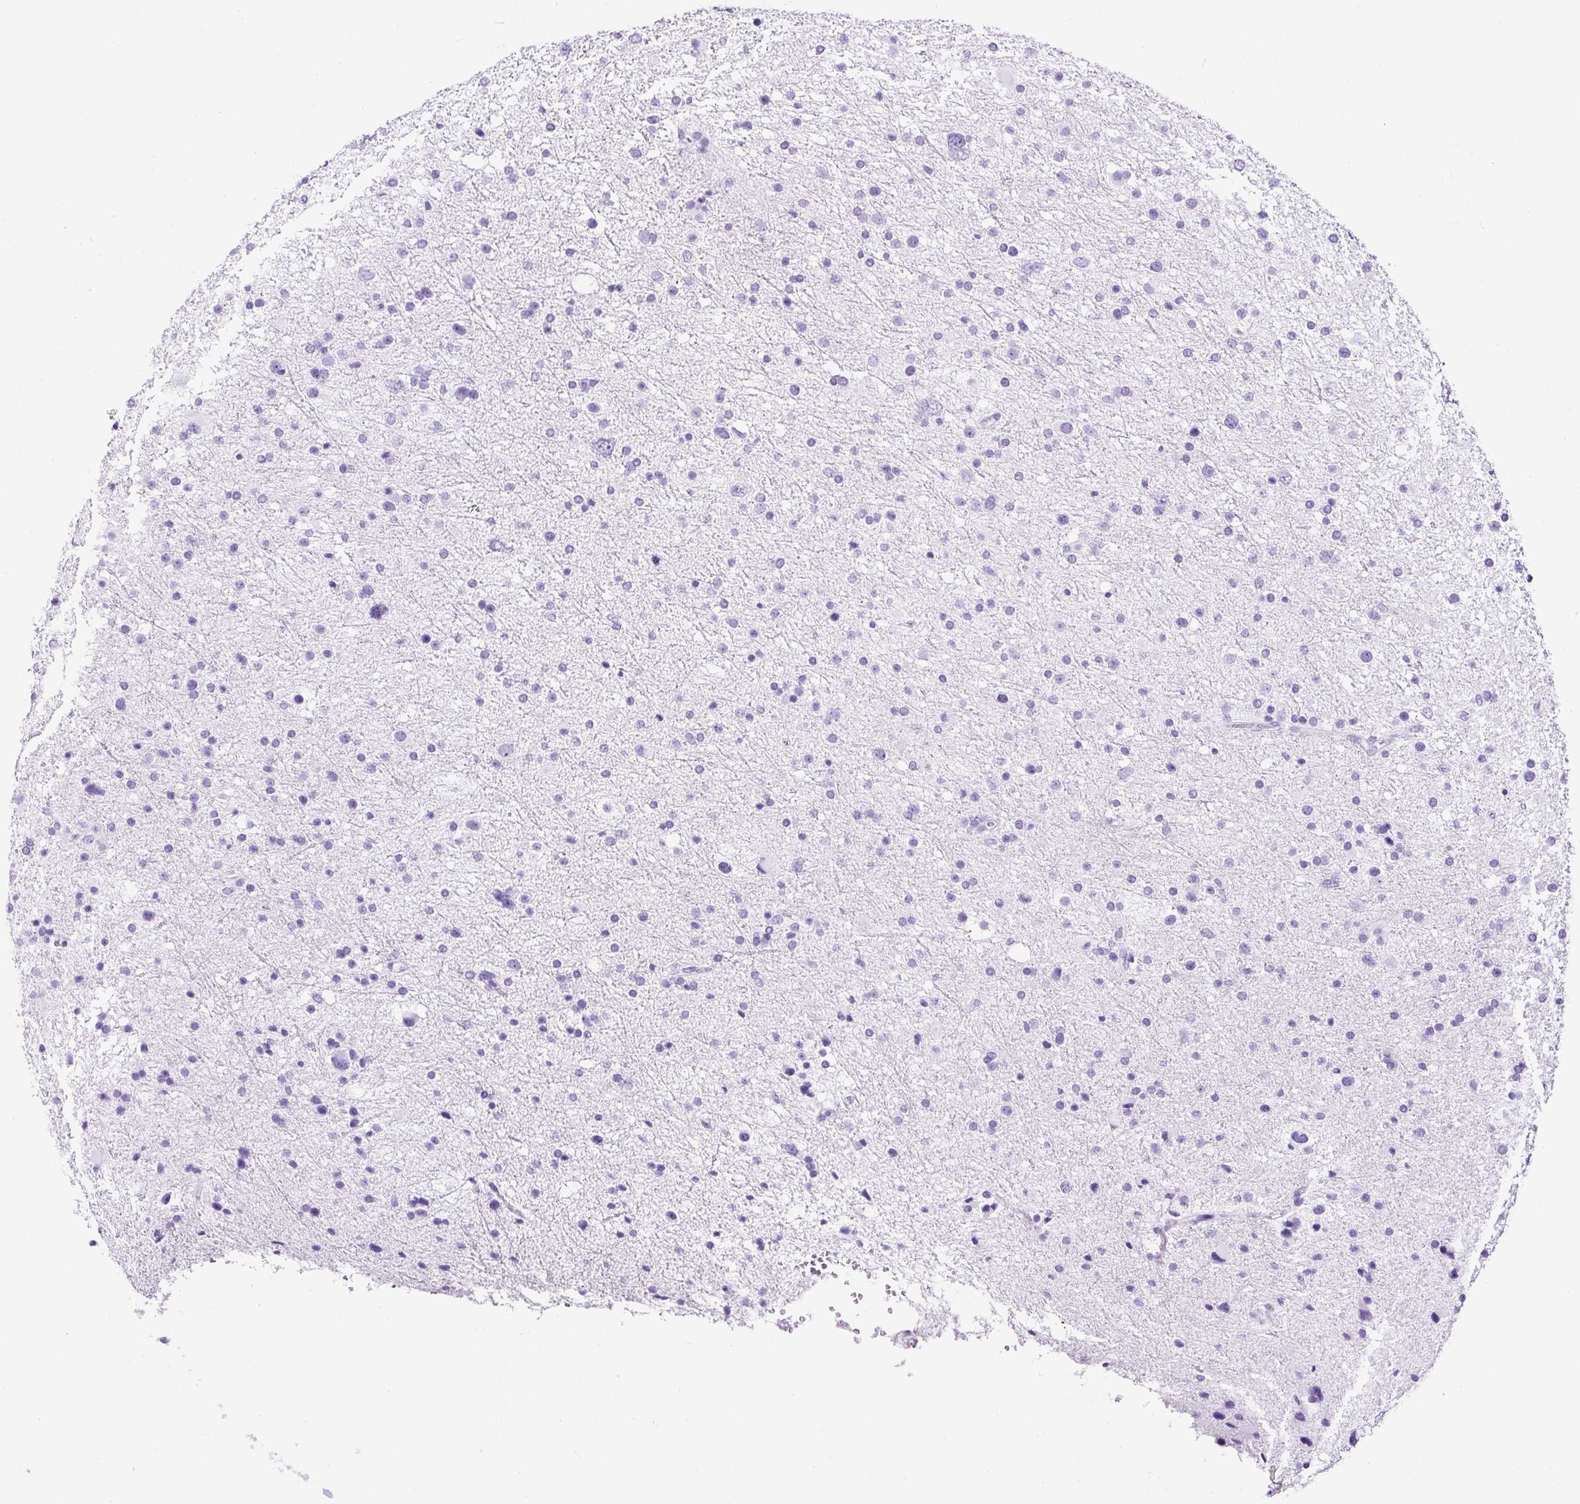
{"staining": {"intensity": "negative", "quantity": "none", "location": "none"}, "tissue": "glioma", "cell_type": "Tumor cells", "image_type": "cancer", "snomed": [{"axis": "morphology", "description": "Glioma, malignant, Low grade"}, {"axis": "topography", "description": "Brain"}], "caption": "The photomicrograph shows no staining of tumor cells in malignant low-grade glioma. (Brightfield microscopy of DAB (3,3'-diaminobenzidine) immunohistochemistry at high magnification).", "gene": "NTS", "patient": {"sex": "female", "age": 32}}